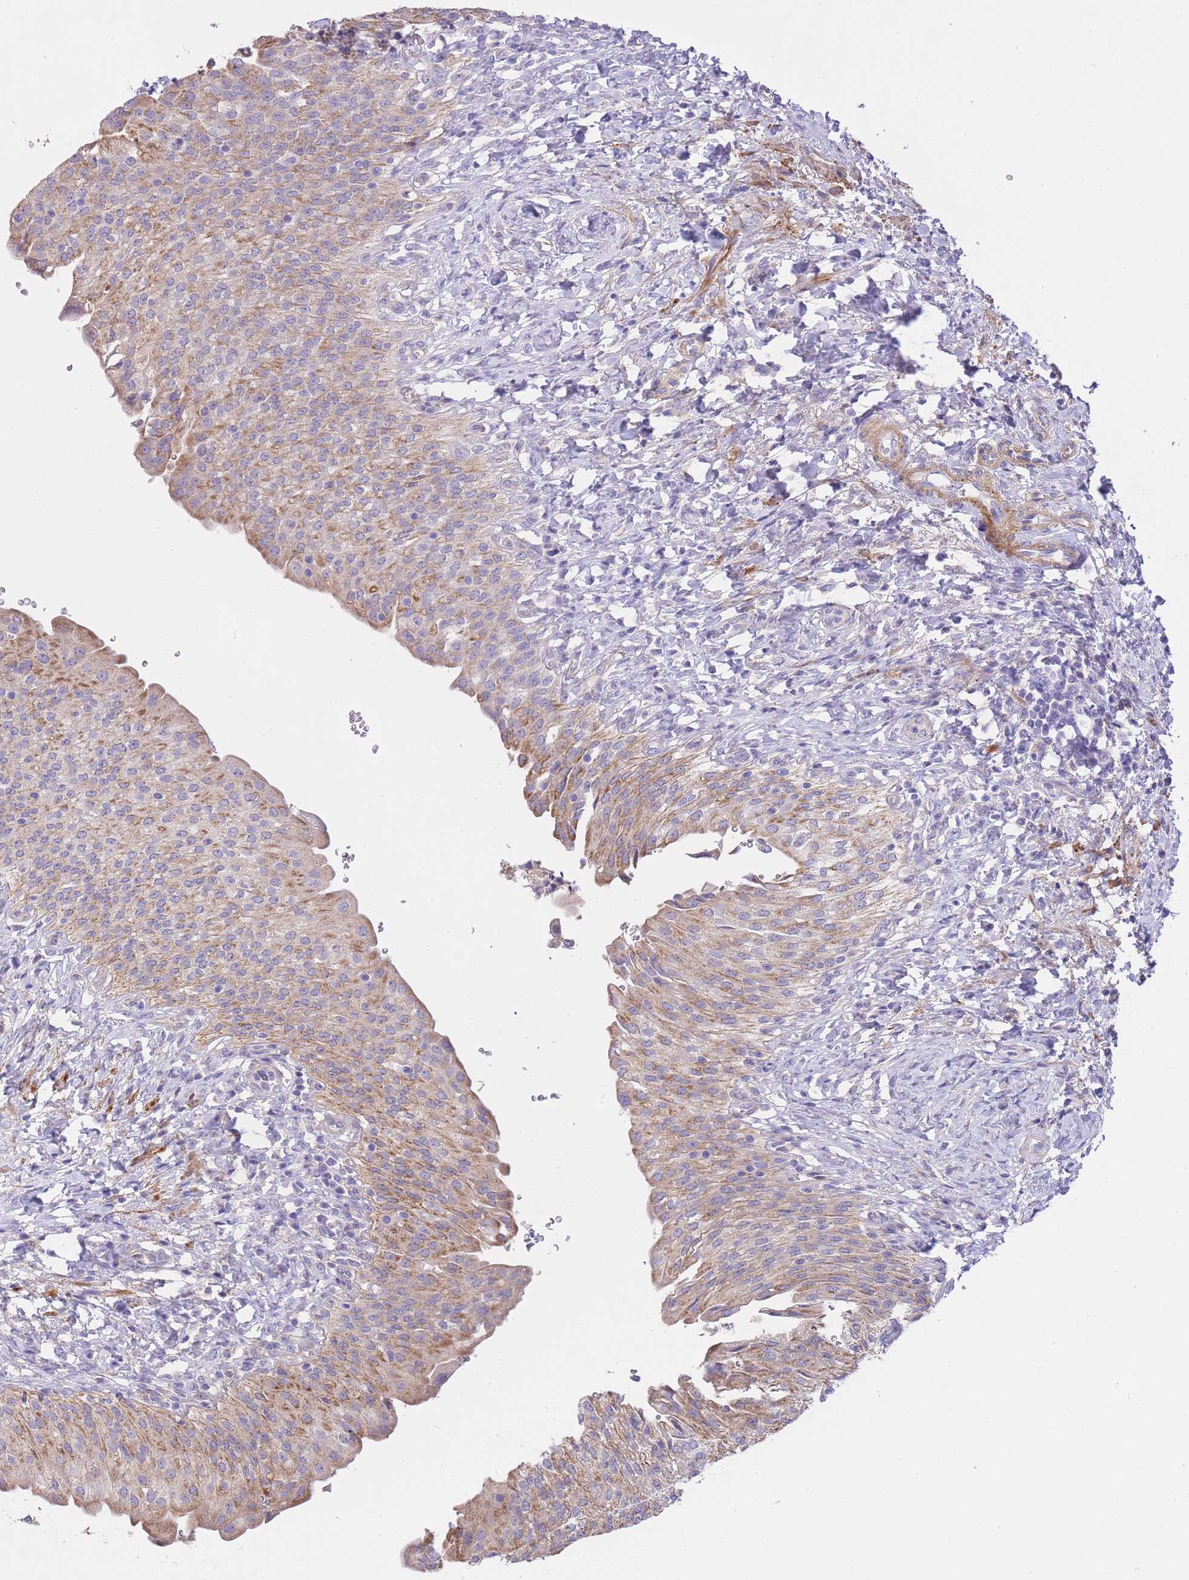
{"staining": {"intensity": "moderate", "quantity": "25%-75%", "location": "cytoplasmic/membranous"}, "tissue": "urinary bladder", "cell_type": "Urothelial cells", "image_type": "normal", "snomed": [{"axis": "morphology", "description": "Normal tissue, NOS"}, {"axis": "morphology", "description": "Inflammation, NOS"}, {"axis": "topography", "description": "Urinary bladder"}], "caption": "Immunohistochemistry (IHC) (DAB) staining of unremarkable human urinary bladder exhibits moderate cytoplasmic/membranous protein staining in approximately 25%-75% of urothelial cells. The staining was performed using DAB (3,3'-diaminobenzidine) to visualize the protein expression in brown, while the nuclei were stained in blue with hematoxylin (Magnification: 20x).", "gene": "PGM1", "patient": {"sex": "male", "age": 64}}